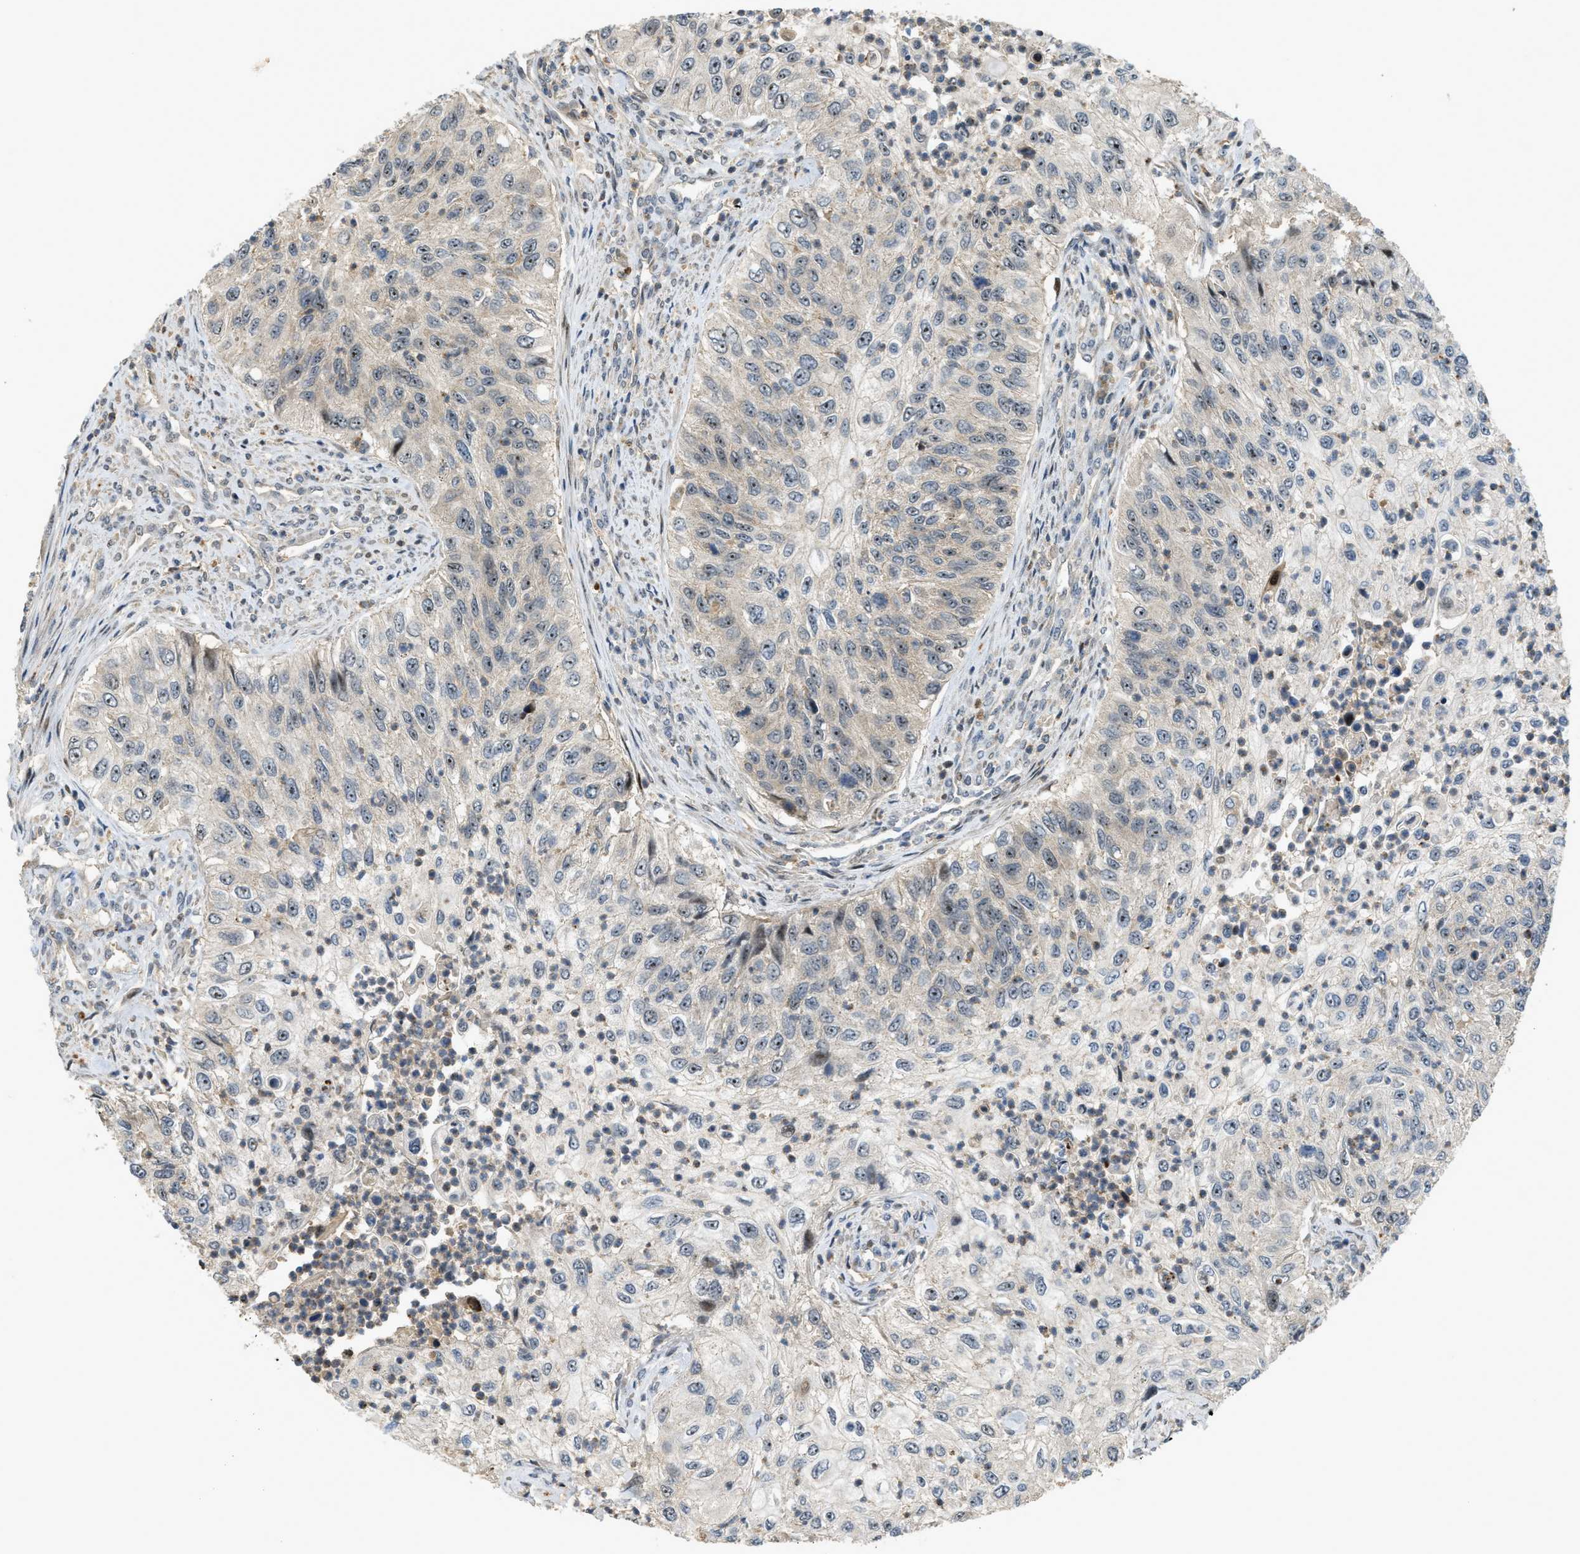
{"staining": {"intensity": "moderate", "quantity": ">75%", "location": "nuclear"}, "tissue": "urothelial cancer", "cell_type": "Tumor cells", "image_type": "cancer", "snomed": [{"axis": "morphology", "description": "Urothelial carcinoma, High grade"}, {"axis": "topography", "description": "Urinary bladder"}], "caption": "A histopathology image showing moderate nuclear staining in about >75% of tumor cells in urothelial carcinoma (high-grade), as visualized by brown immunohistochemical staining.", "gene": "TRAPPC14", "patient": {"sex": "female", "age": 60}}